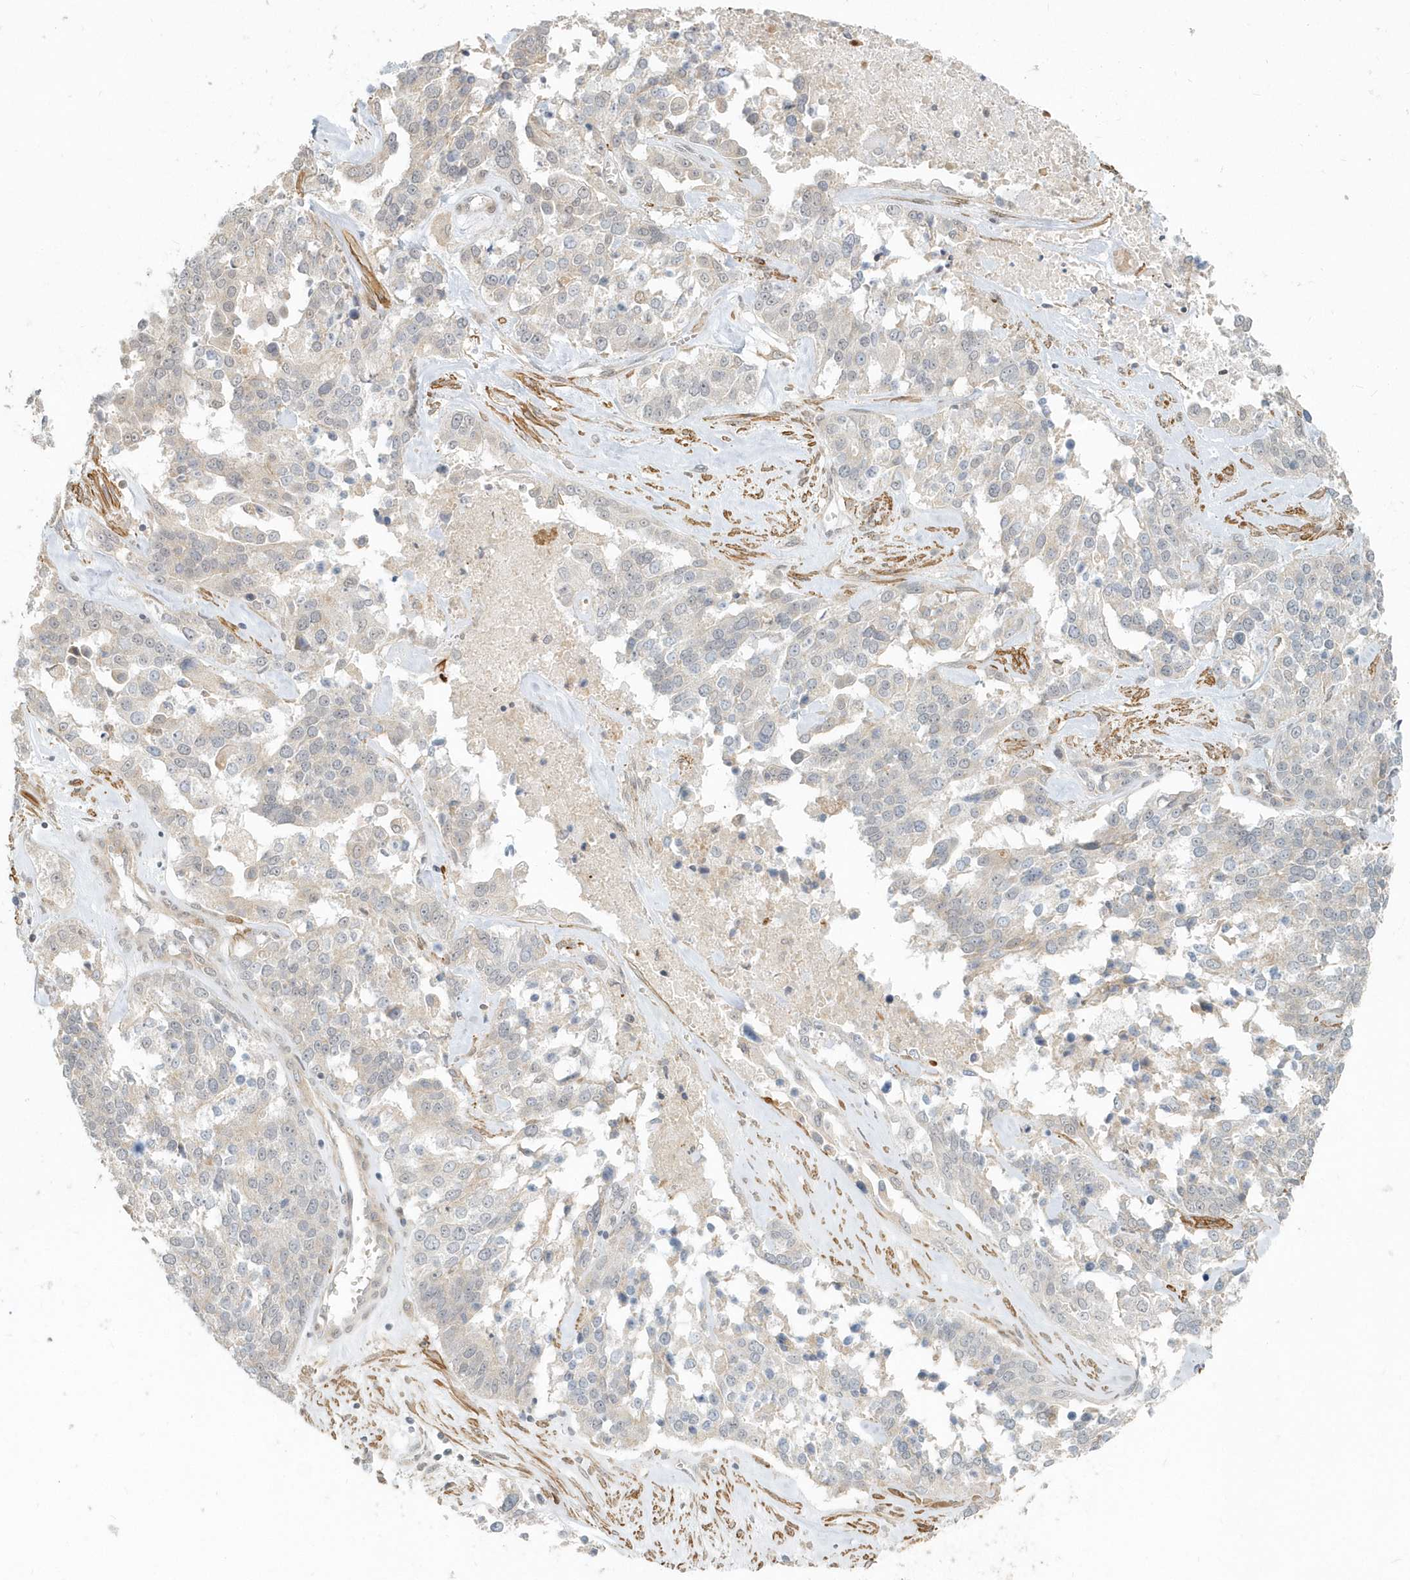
{"staining": {"intensity": "negative", "quantity": "none", "location": "none"}, "tissue": "ovarian cancer", "cell_type": "Tumor cells", "image_type": "cancer", "snomed": [{"axis": "morphology", "description": "Cystadenocarcinoma, serous, NOS"}, {"axis": "topography", "description": "Ovary"}], "caption": "A high-resolution photomicrograph shows immunohistochemistry staining of ovarian cancer, which shows no significant expression in tumor cells. (Immunohistochemistry (ihc), brightfield microscopy, high magnification).", "gene": "NAPB", "patient": {"sex": "female", "age": 44}}